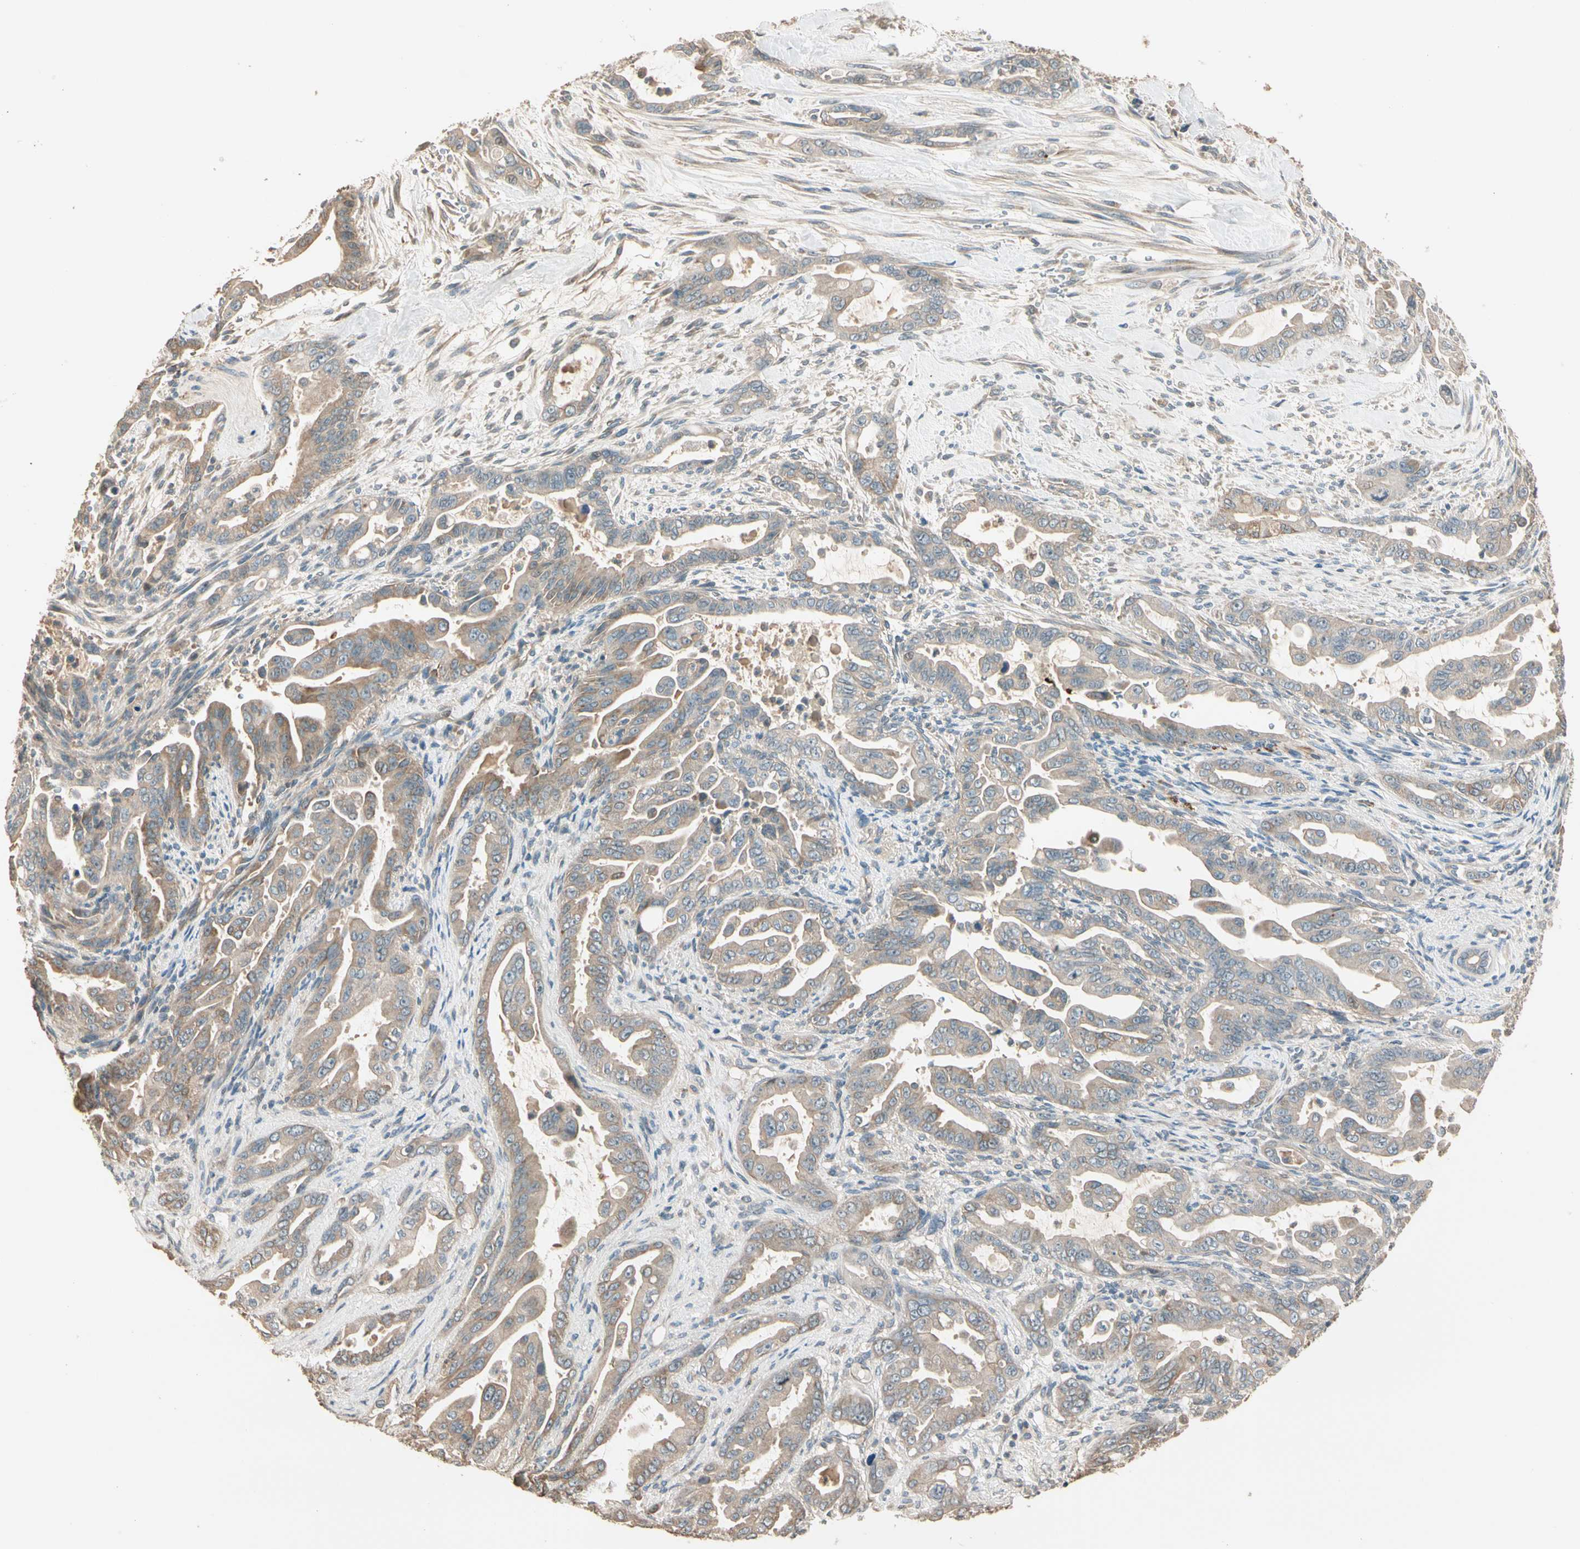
{"staining": {"intensity": "weak", "quantity": ">75%", "location": "cytoplasmic/membranous"}, "tissue": "pancreatic cancer", "cell_type": "Tumor cells", "image_type": "cancer", "snomed": [{"axis": "morphology", "description": "Adenocarcinoma, NOS"}, {"axis": "topography", "description": "Pancreas"}], "caption": "There is low levels of weak cytoplasmic/membranous staining in tumor cells of adenocarcinoma (pancreatic), as demonstrated by immunohistochemical staining (brown color).", "gene": "TNFRSF21", "patient": {"sex": "male", "age": 70}}